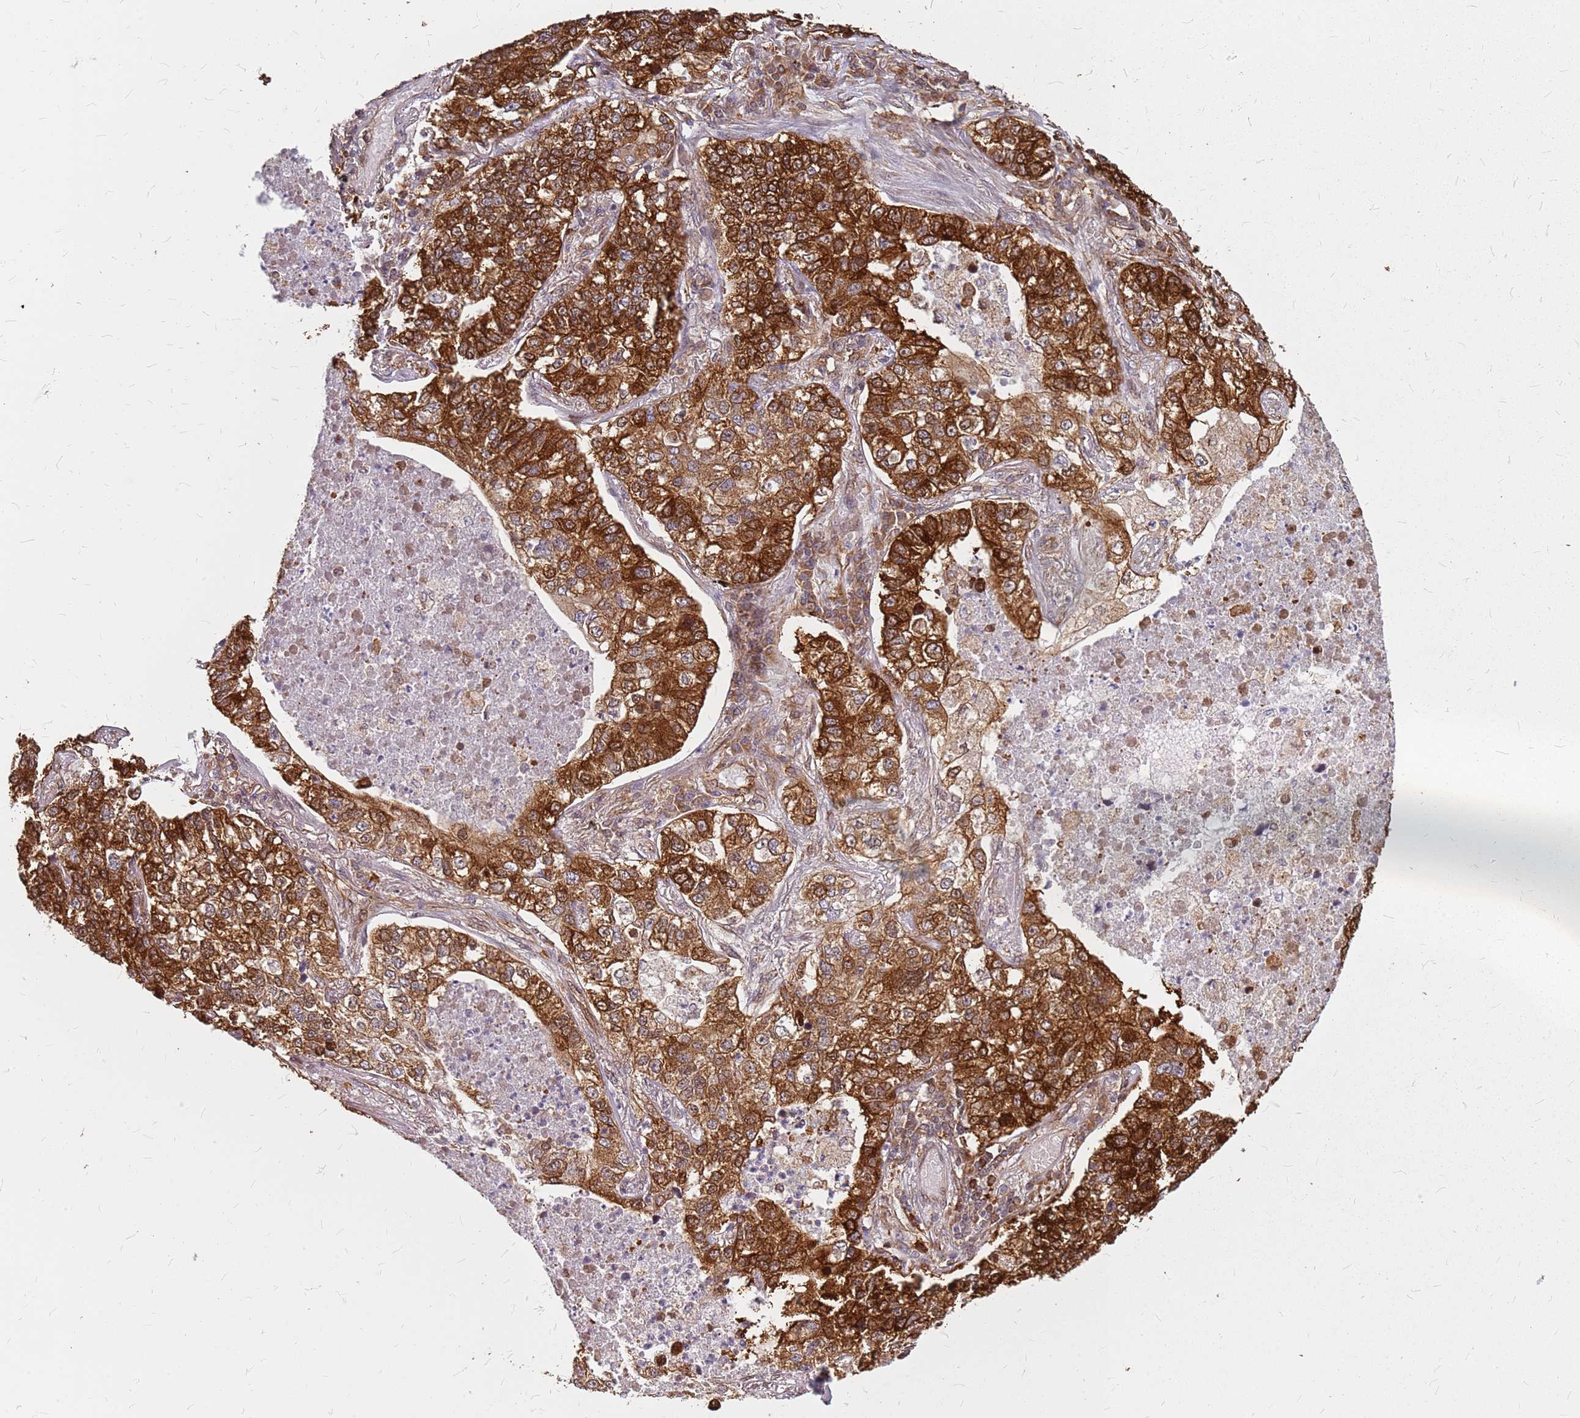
{"staining": {"intensity": "strong", "quantity": ">75%", "location": "cytoplasmic/membranous"}, "tissue": "lung cancer", "cell_type": "Tumor cells", "image_type": "cancer", "snomed": [{"axis": "morphology", "description": "Adenocarcinoma, NOS"}, {"axis": "topography", "description": "Lung"}], "caption": "Immunohistochemistry (IHC) image of neoplastic tissue: adenocarcinoma (lung) stained using IHC exhibits high levels of strong protein expression localized specifically in the cytoplasmic/membranous of tumor cells, appearing as a cytoplasmic/membranous brown color.", "gene": "HDX", "patient": {"sex": "male", "age": 49}}